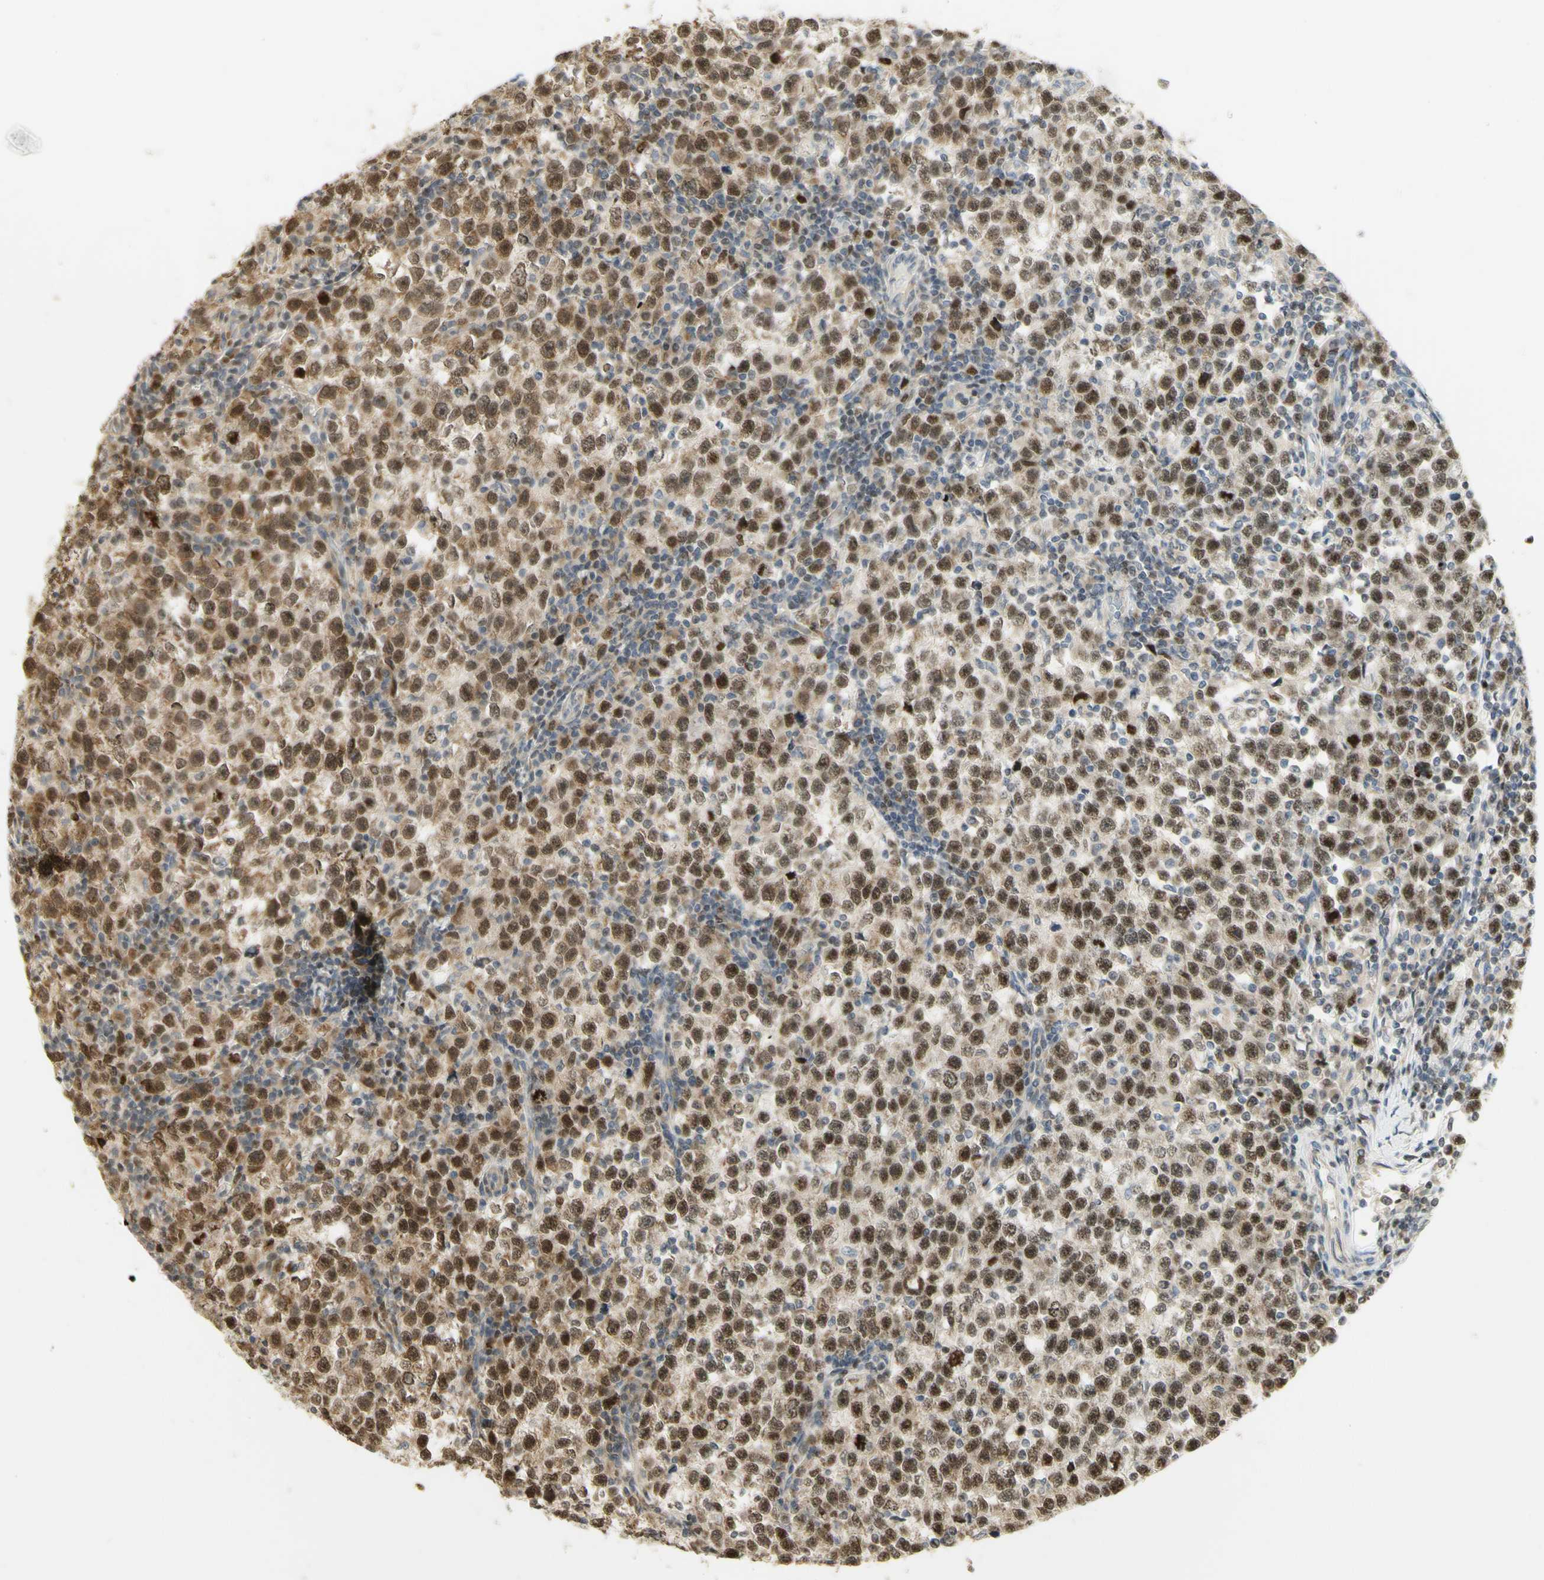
{"staining": {"intensity": "moderate", "quantity": ">75%", "location": "cytoplasmic/membranous,nuclear"}, "tissue": "testis cancer", "cell_type": "Tumor cells", "image_type": "cancer", "snomed": [{"axis": "morphology", "description": "Seminoma, NOS"}, {"axis": "topography", "description": "Testis"}], "caption": "About >75% of tumor cells in seminoma (testis) demonstrate moderate cytoplasmic/membranous and nuclear protein positivity as visualized by brown immunohistochemical staining.", "gene": "KIF11", "patient": {"sex": "male", "age": 43}}